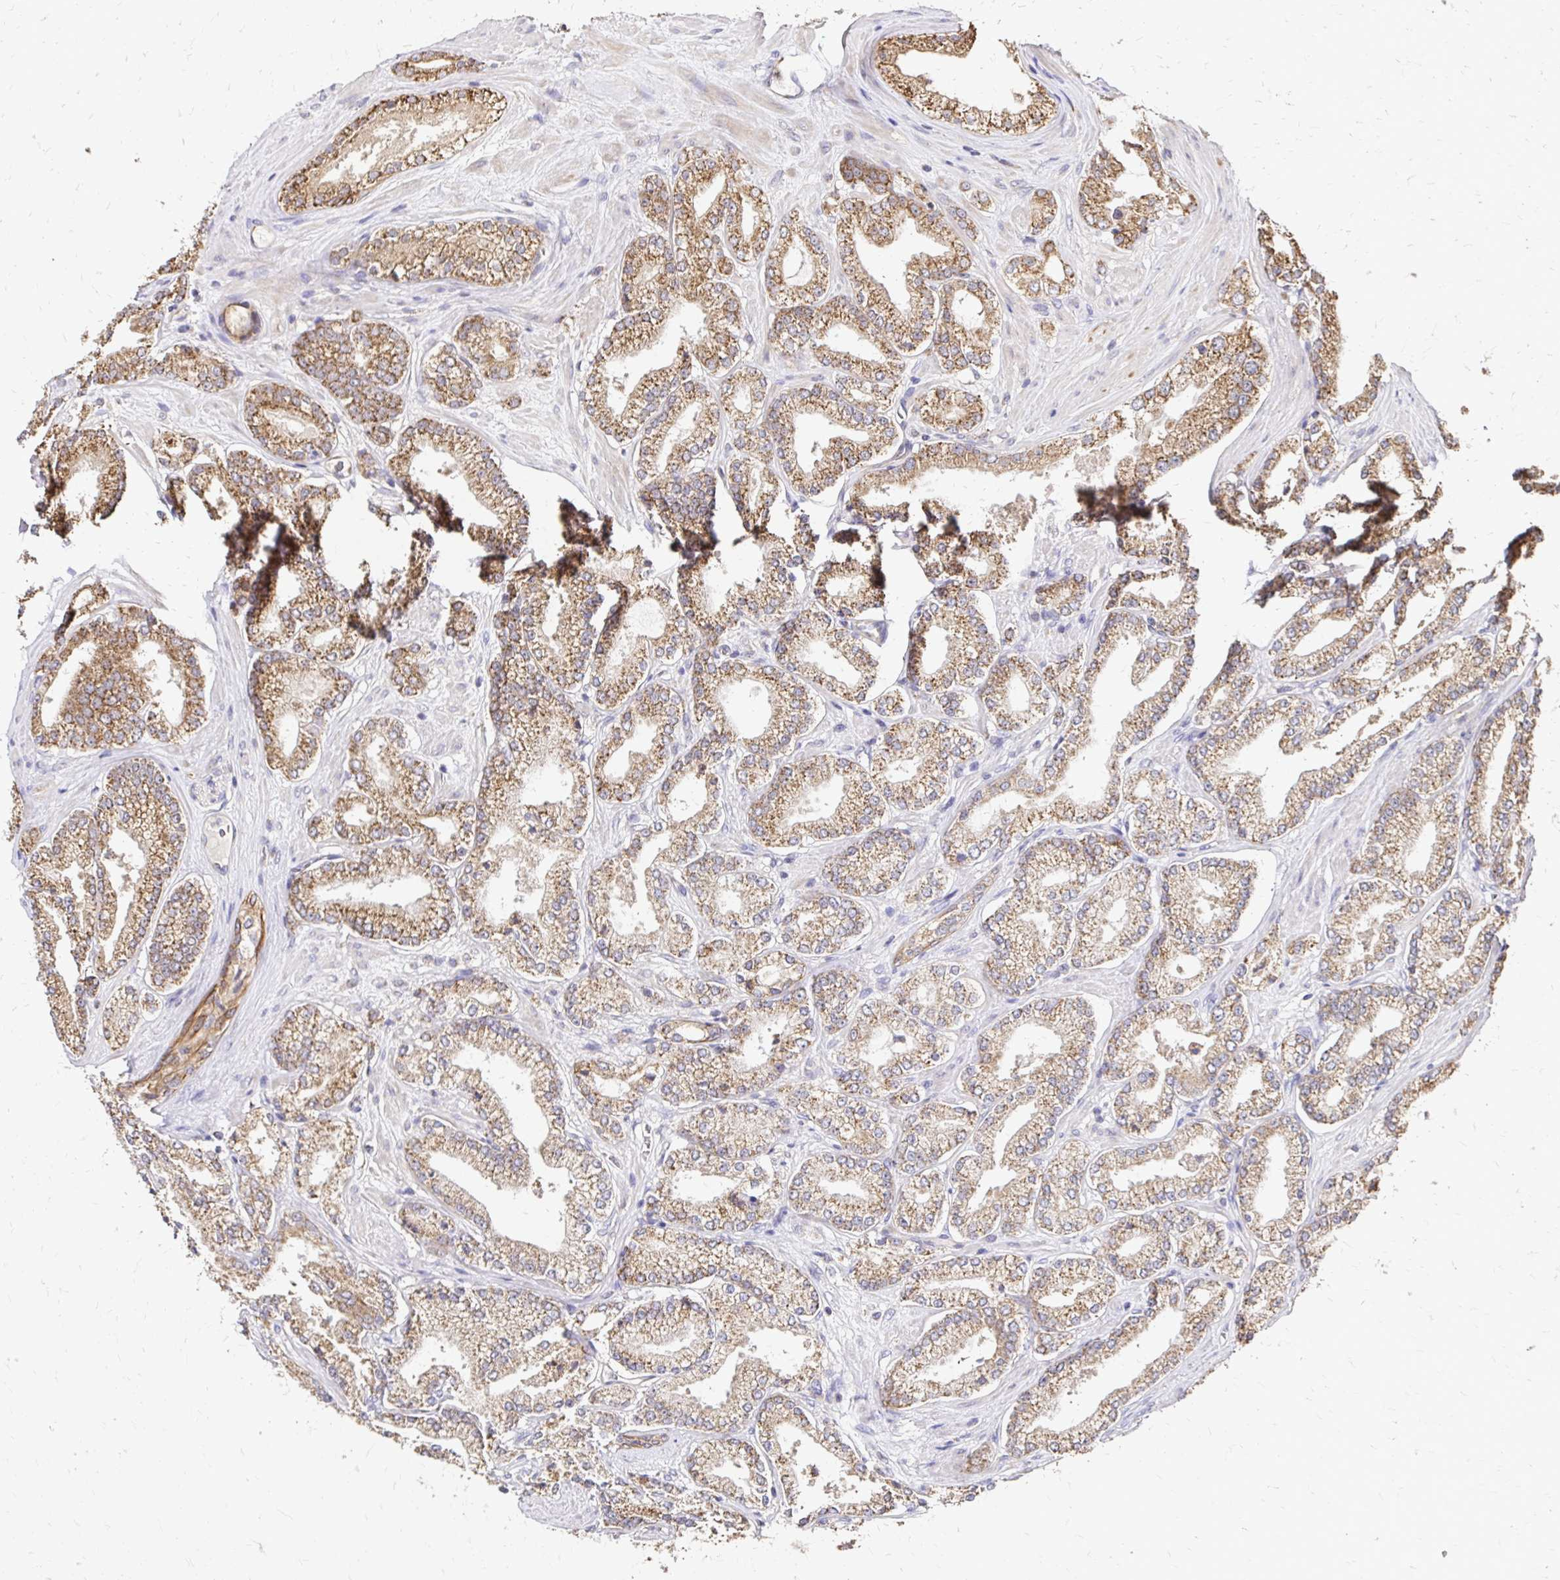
{"staining": {"intensity": "moderate", "quantity": ">75%", "location": "cytoplasmic/membranous"}, "tissue": "prostate cancer", "cell_type": "Tumor cells", "image_type": "cancer", "snomed": [{"axis": "morphology", "description": "Adenocarcinoma, High grade"}, {"axis": "topography", "description": "Prostate"}], "caption": "Prostate cancer (high-grade adenocarcinoma) was stained to show a protein in brown. There is medium levels of moderate cytoplasmic/membranous positivity in about >75% of tumor cells.", "gene": "ZW10", "patient": {"sex": "male", "age": 63}}